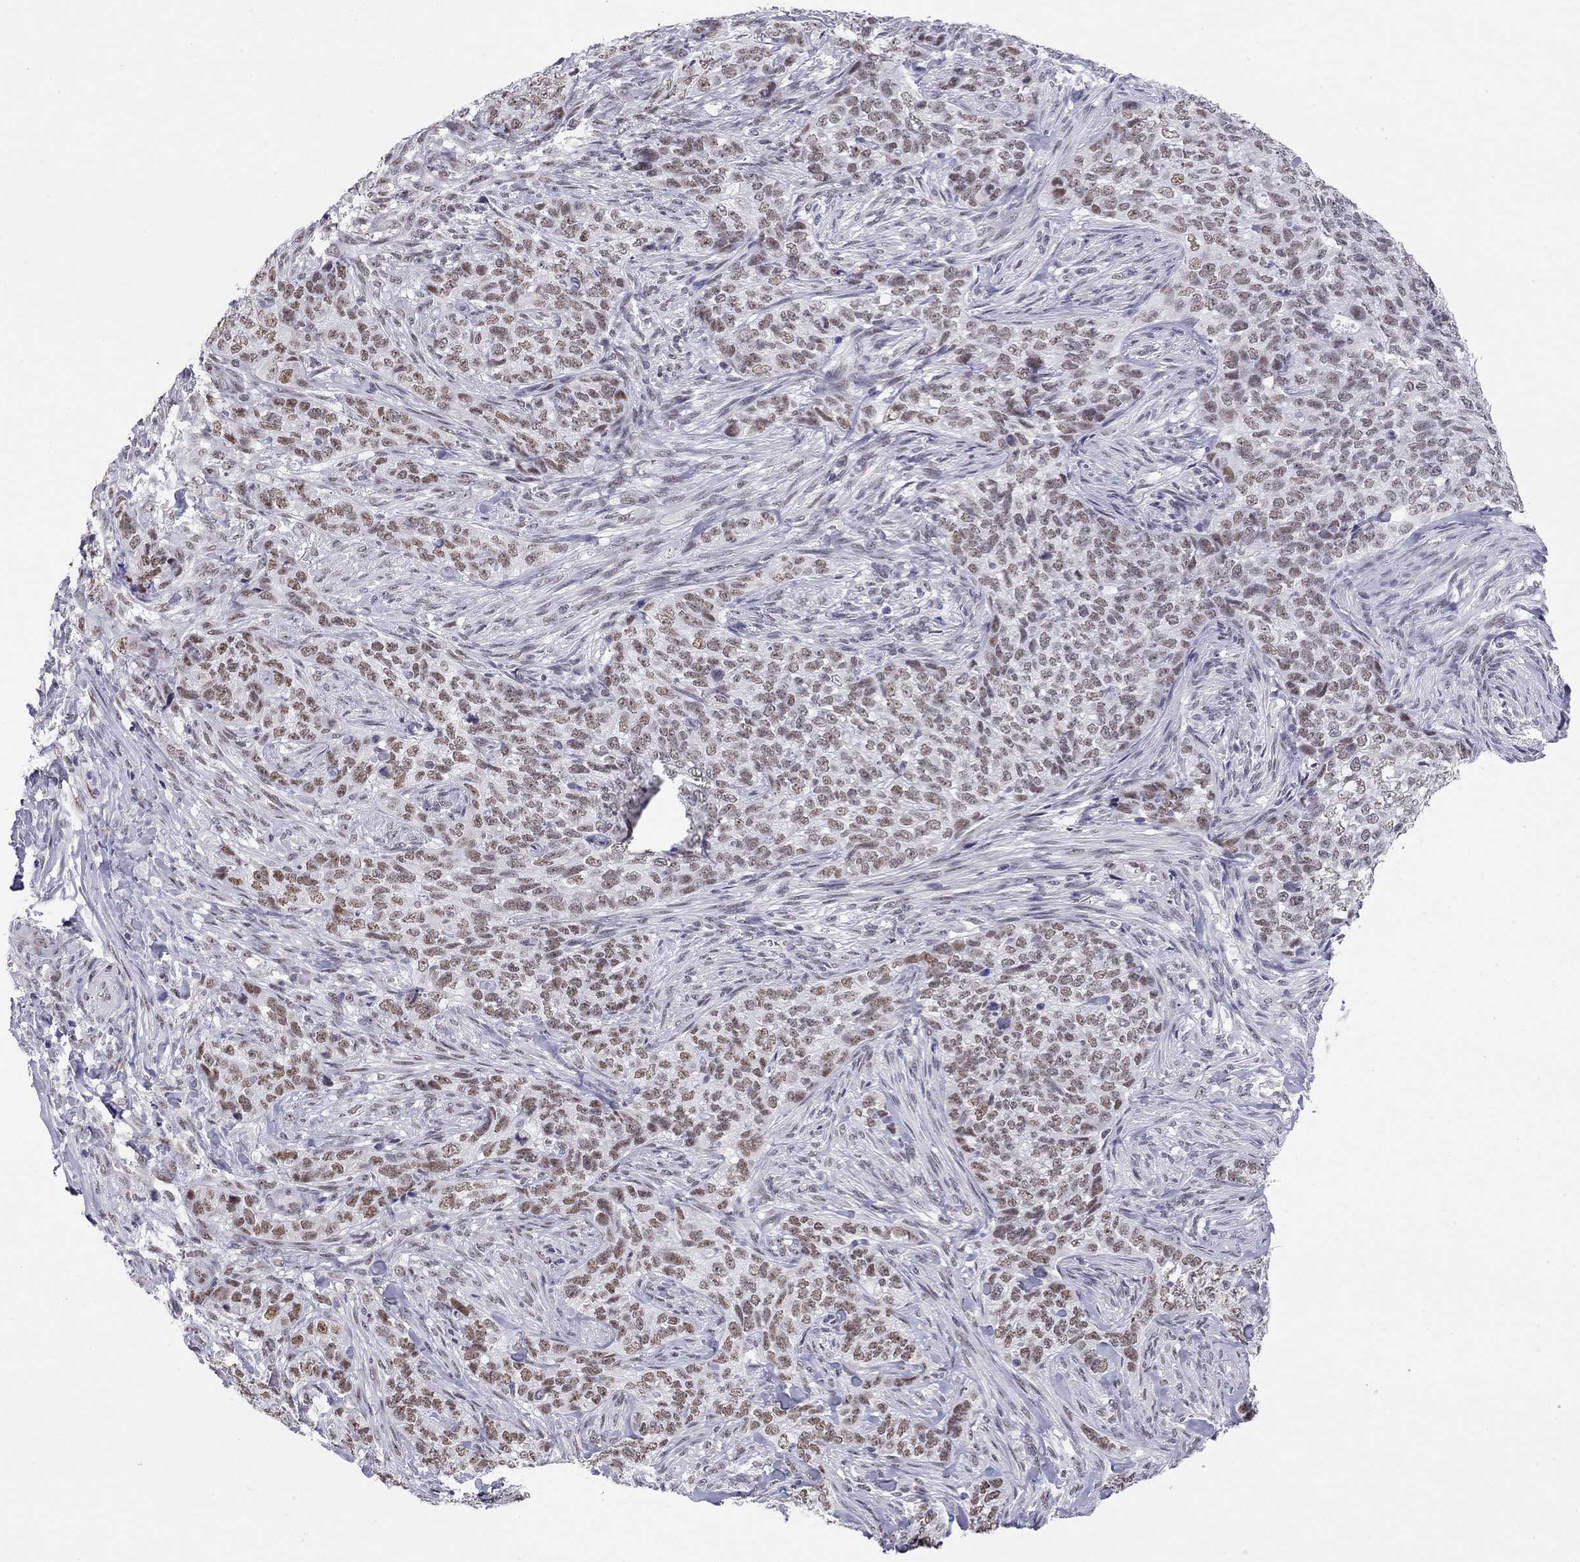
{"staining": {"intensity": "moderate", "quantity": ">75%", "location": "nuclear"}, "tissue": "skin cancer", "cell_type": "Tumor cells", "image_type": "cancer", "snomed": [{"axis": "morphology", "description": "Basal cell carcinoma"}, {"axis": "topography", "description": "Skin"}], "caption": "Brown immunohistochemical staining in human skin cancer (basal cell carcinoma) shows moderate nuclear expression in about >75% of tumor cells. Using DAB (brown) and hematoxylin (blue) stains, captured at high magnification using brightfield microscopy.", "gene": "DOT1L", "patient": {"sex": "female", "age": 69}}